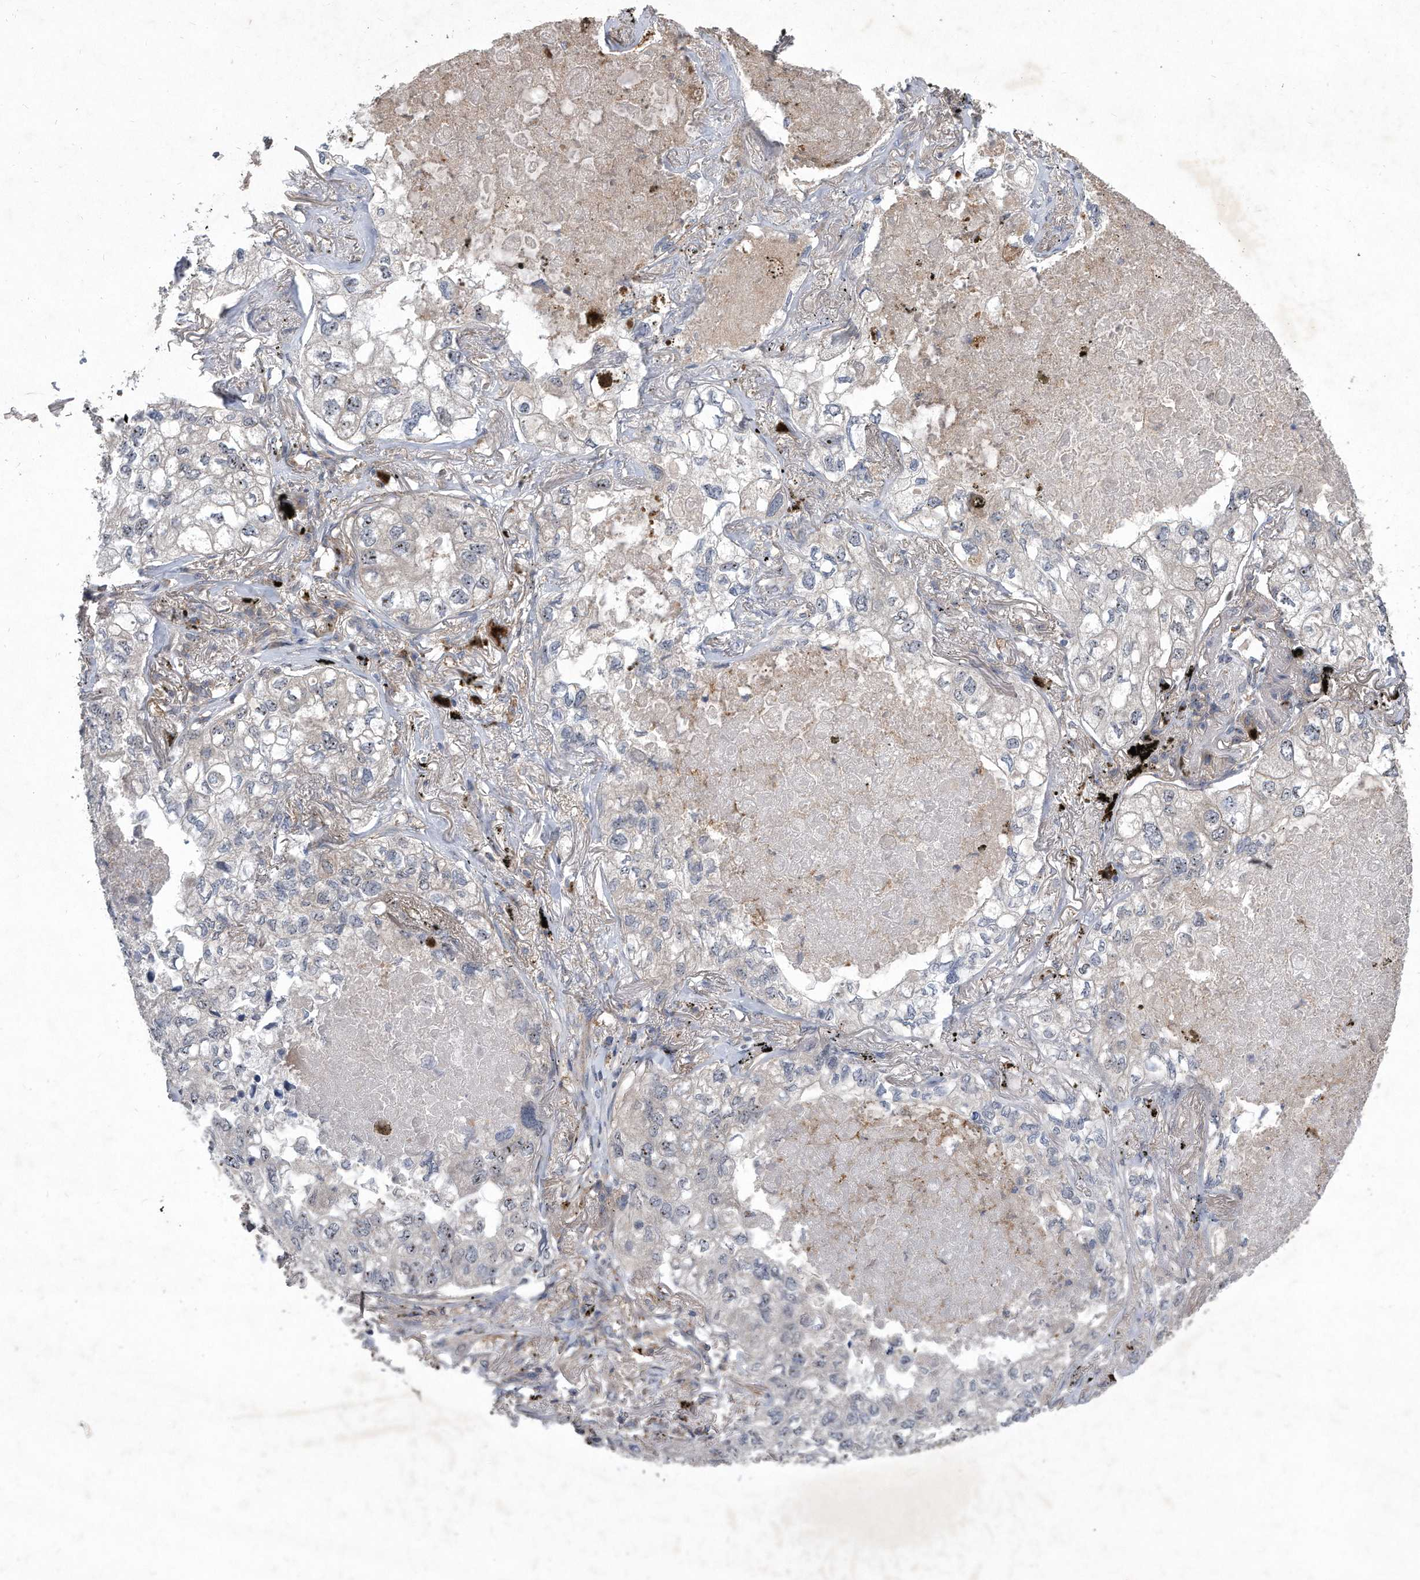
{"staining": {"intensity": "moderate", "quantity": "<25%", "location": "nuclear"}, "tissue": "lung cancer", "cell_type": "Tumor cells", "image_type": "cancer", "snomed": [{"axis": "morphology", "description": "Adenocarcinoma, NOS"}, {"axis": "topography", "description": "Lung"}], "caption": "DAB immunohistochemical staining of lung cancer (adenocarcinoma) exhibits moderate nuclear protein staining in about <25% of tumor cells.", "gene": "PGBD2", "patient": {"sex": "male", "age": 65}}